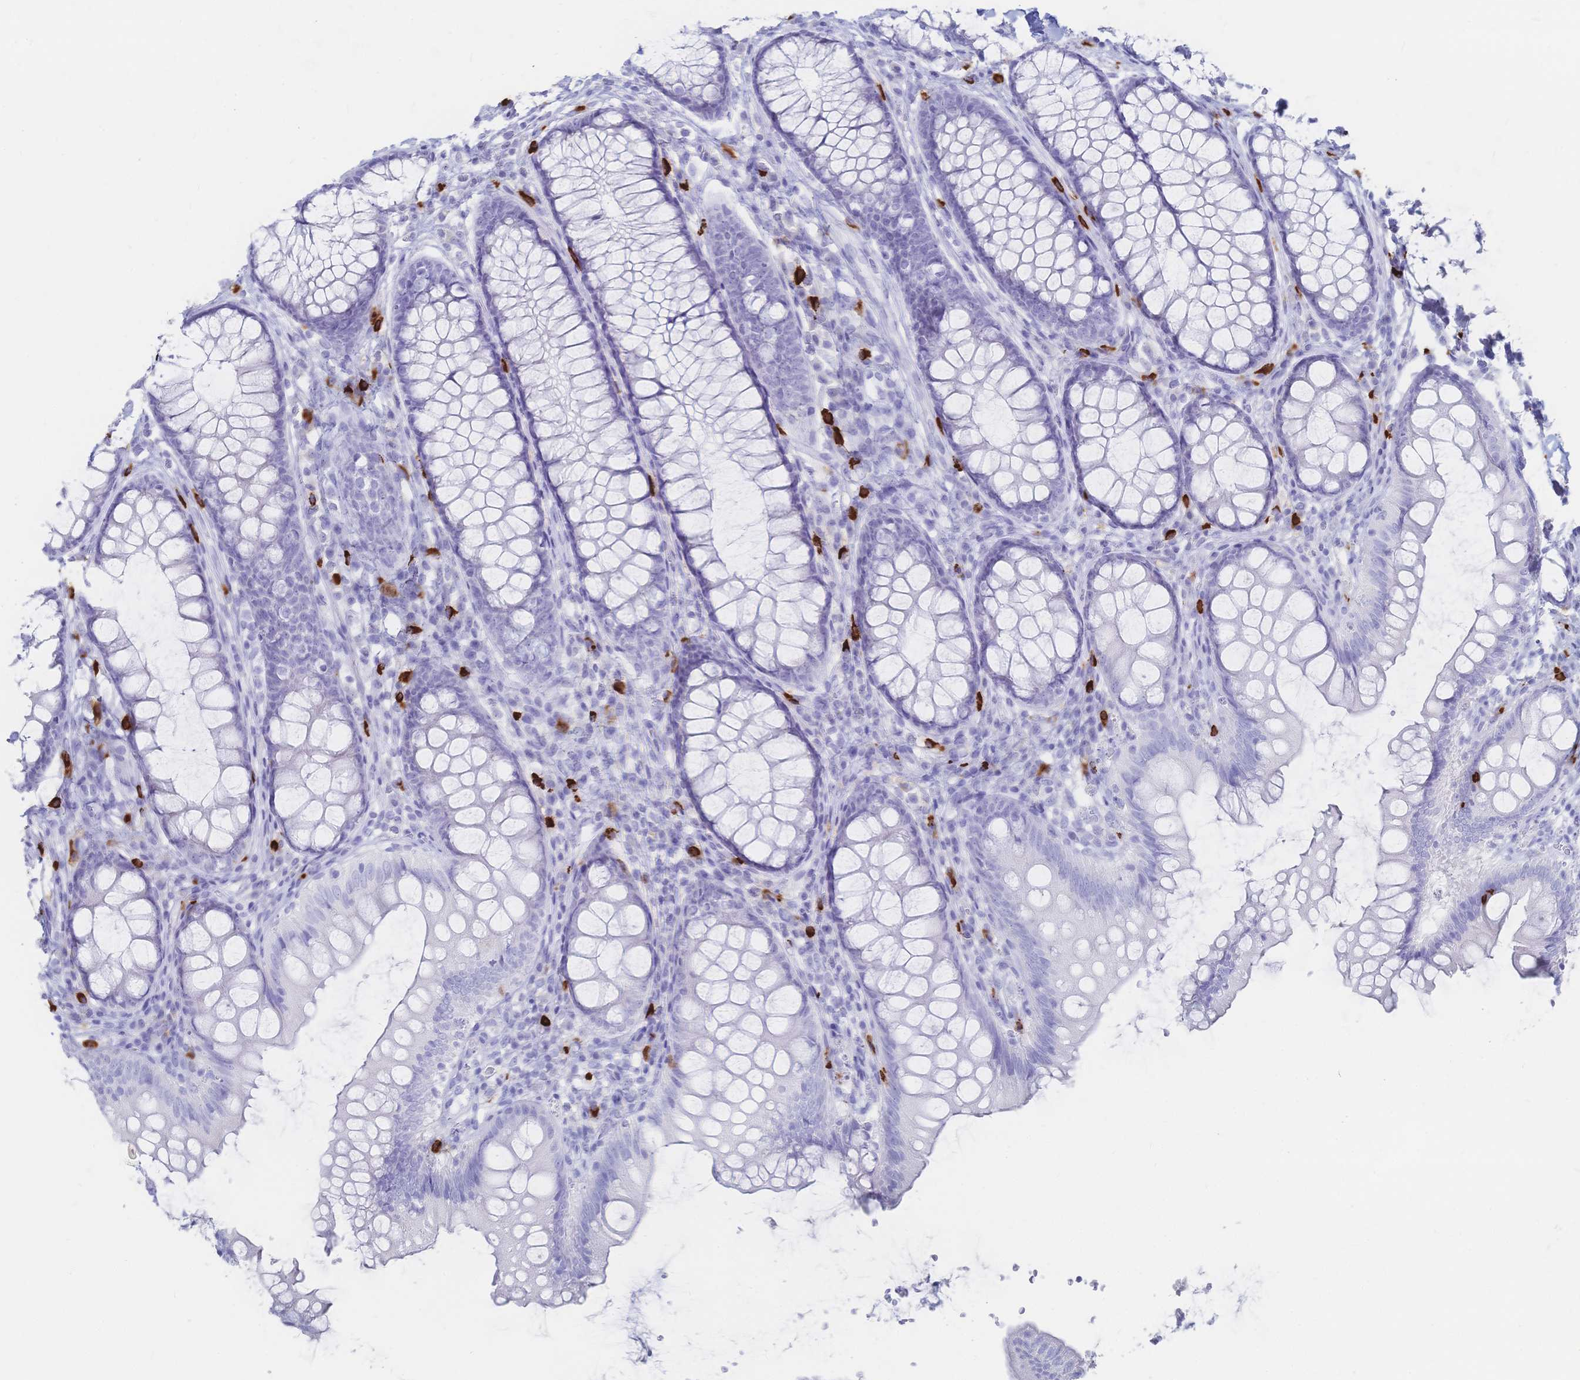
{"staining": {"intensity": "negative", "quantity": "none", "location": "none"}, "tissue": "colon", "cell_type": "Endothelial cells", "image_type": "normal", "snomed": [{"axis": "morphology", "description": "Normal tissue, NOS"}, {"axis": "morphology", "description": "Adenoma, NOS"}, {"axis": "topography", "description": "Soft tissue"}, {"axis": "topography", "description": "Colon"}], "caption": "The micrograph exhibits no staining of endothelial cells in benign colon. (DAB (3,3'-diaminobenzidine) immunohistochemistry (IHC), high magnification).", "gene": "IL2RB", "patient": {"sex": "male", "age": 47}}